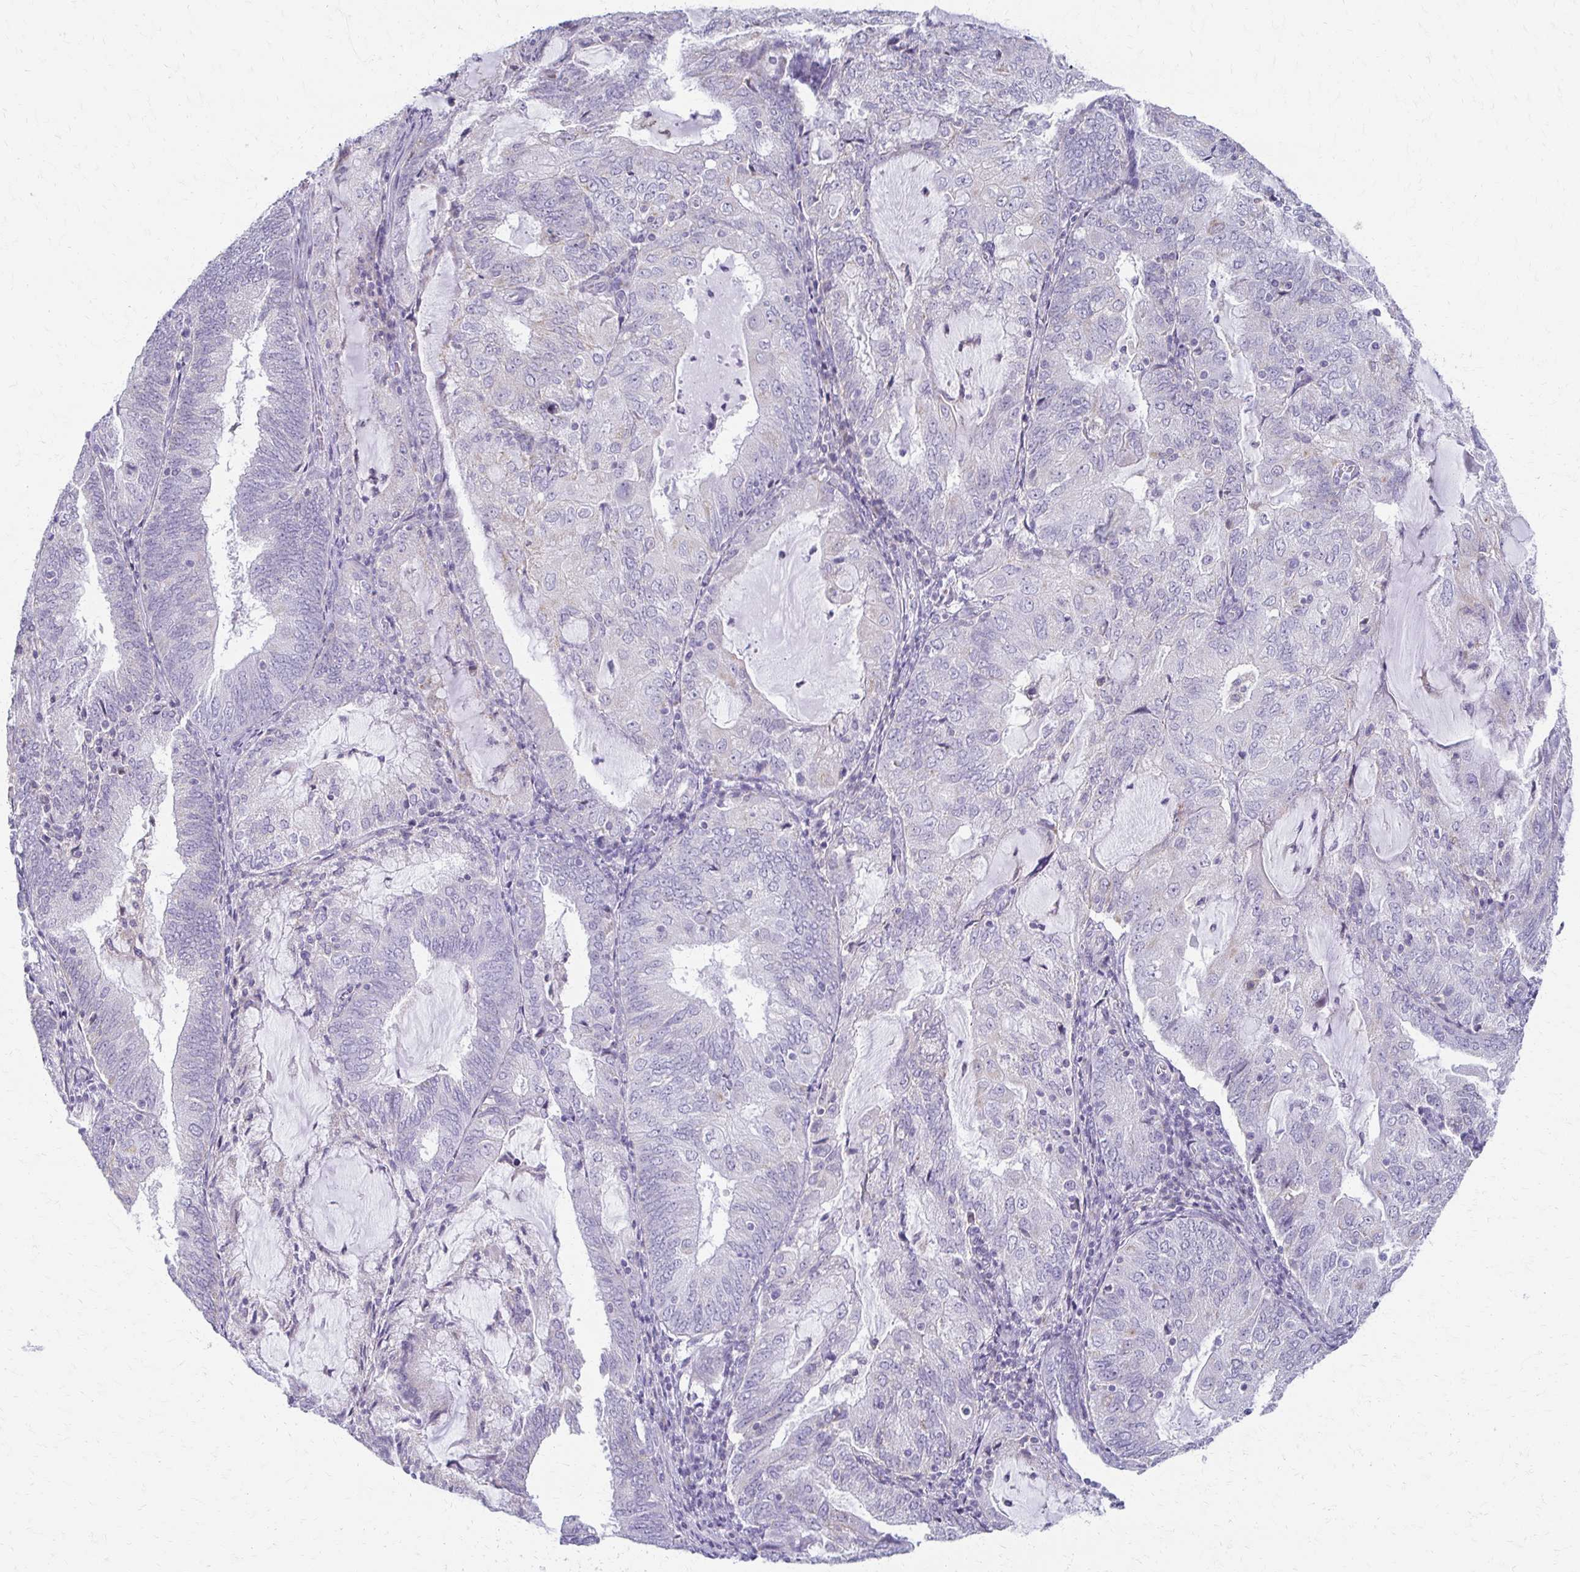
{"staining": {"intensity": "negative", "quantity": "none", "location": "none"}, "tissue": "endometrial cancer", "cell_type": "Tumor cells", "image_type": "cancer", "snomed": [{"axis": "morphology", "description": "Adenocarcinoma, NOS"}, {"axis": "topography", "description": "Endometrium"}], "caption": "Tumor cells show no significant expression in adenocarcinoma (endometrial).", "gene": "FCGR2B", "patient": {"sex": "female", "age": 81}}